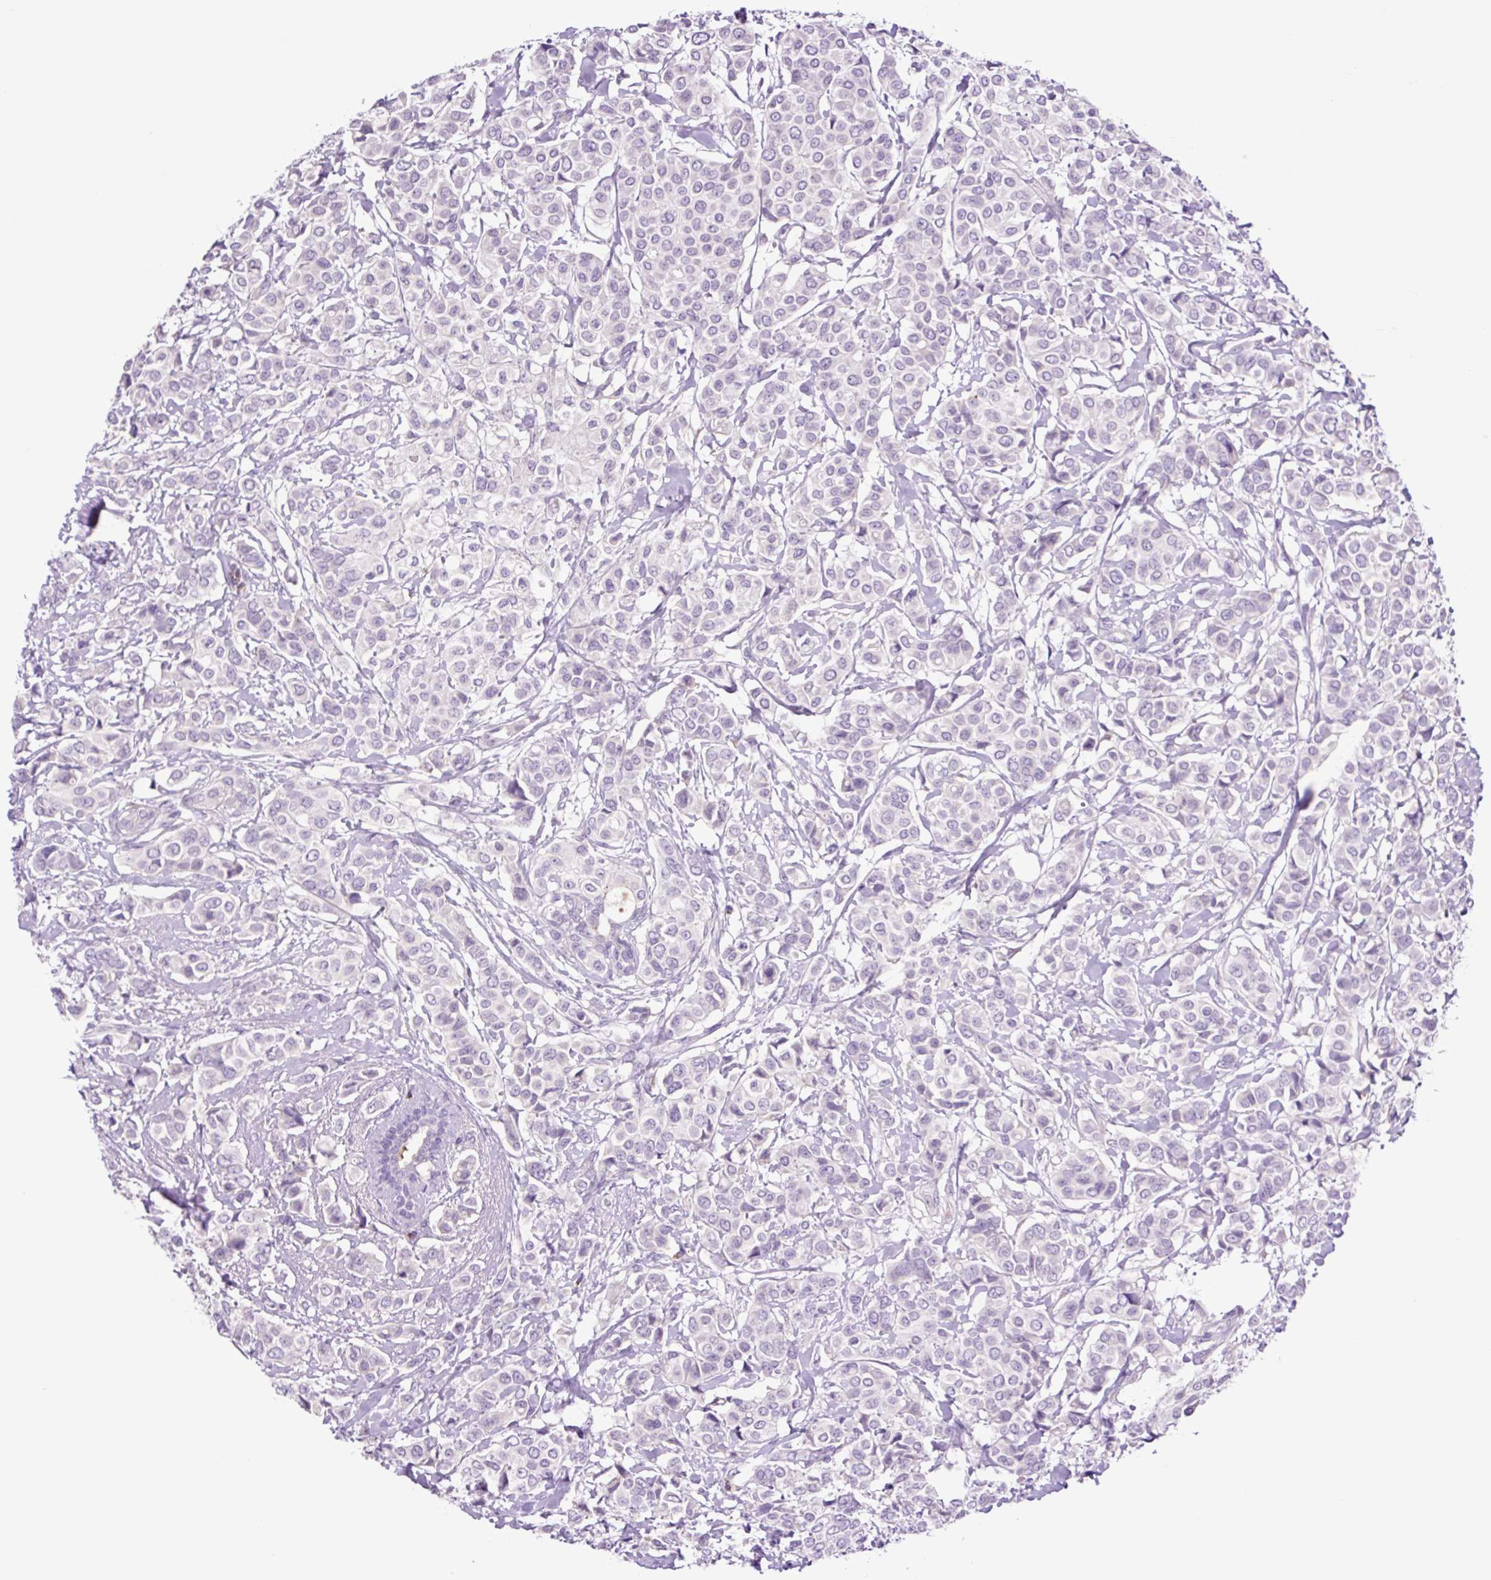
{"staining": {"intensity": "negative", "quantity": "none", "location": "none"}, "tissue": "breast cancer", "cell_type": "Tumor cells", "image_type": "cancer", "snomed": [{"axis": "morphology", "description": "Lobular carcinoma"}, {"axis": "topography", "description": "Breast"}], "caption": "Breast cancer (lobular carcinoma) was stained to show a protein in brown. There is no significant positivity in tumor cells. Nuclei are stained in blue.", "gene": "MFSD3", "patient": {"sex": "female", "age": 51}}